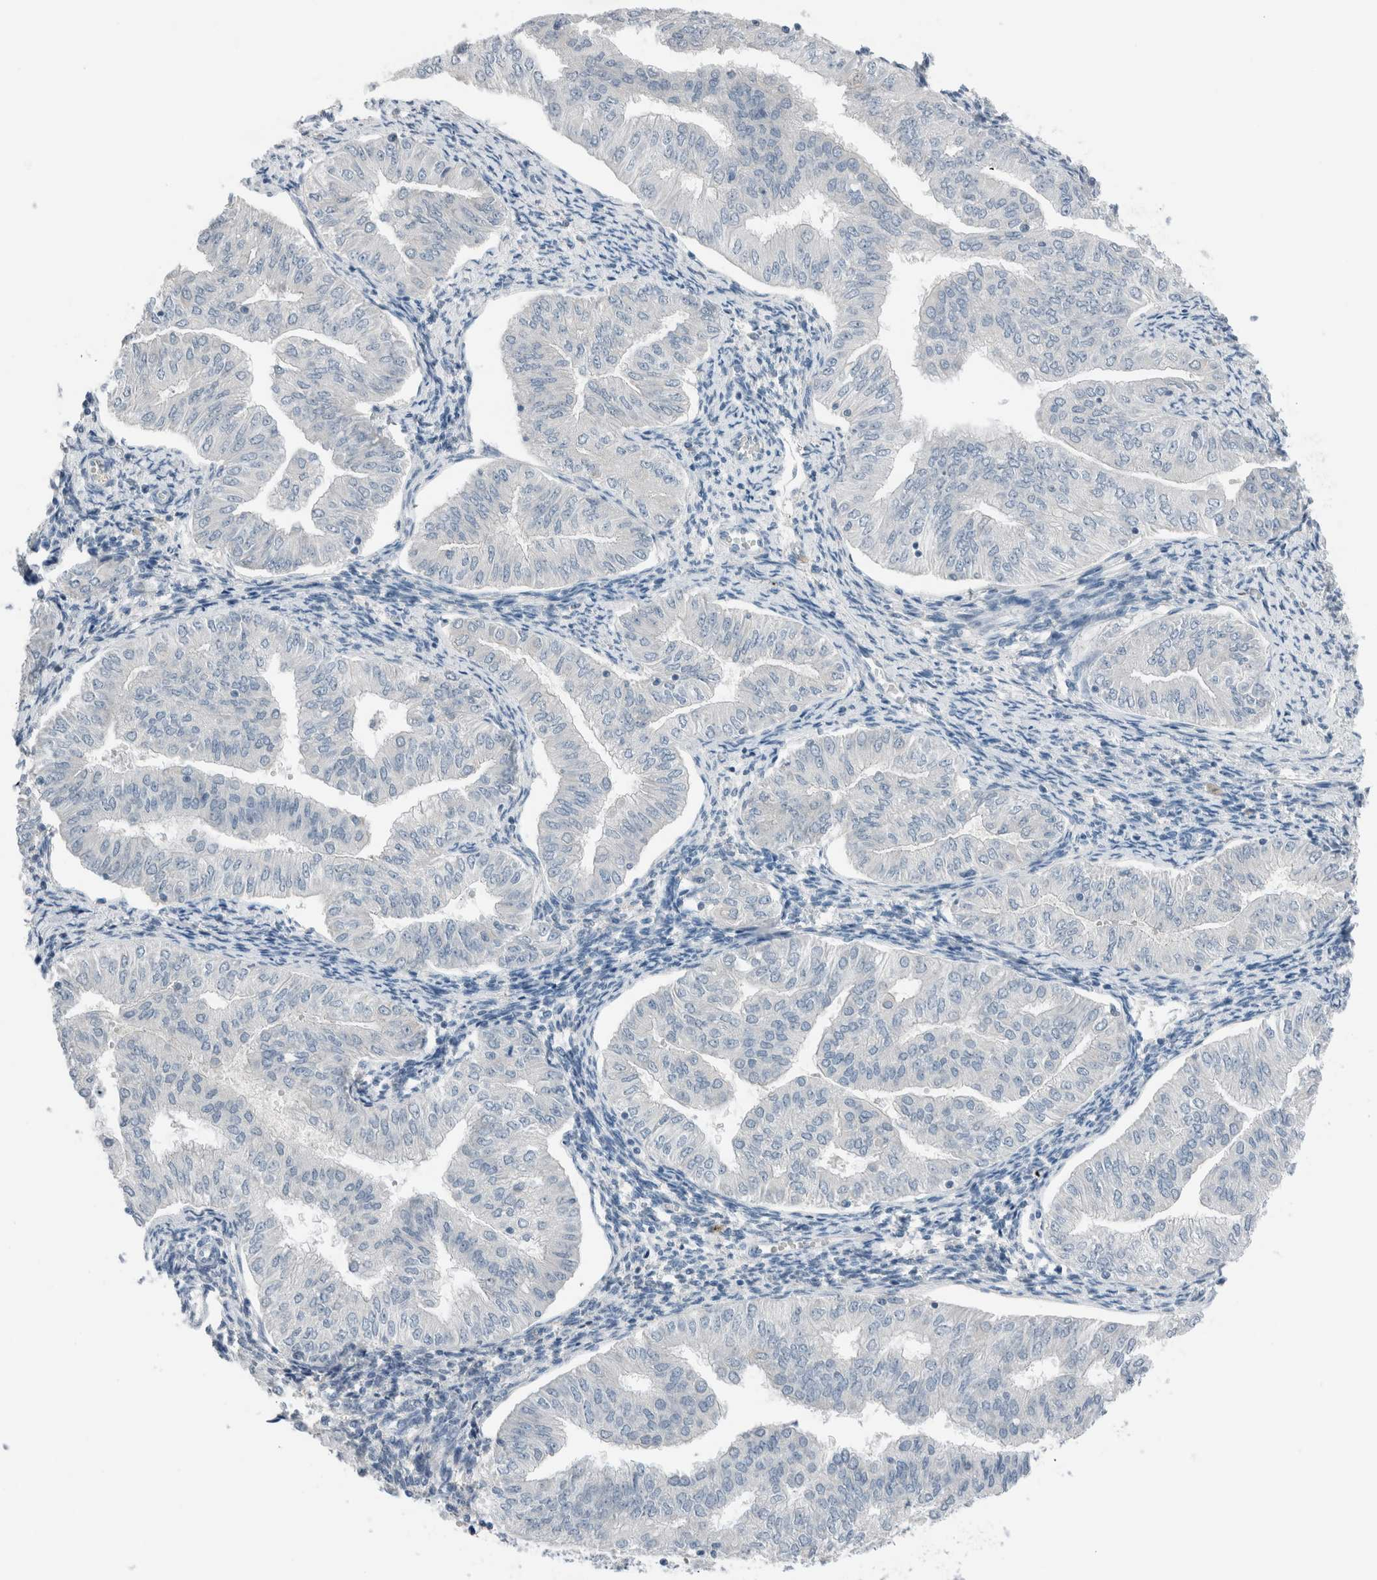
{"staining": {"intensity": "negative", "quantity": "none", "location": "none"}, "tissue": "endometrial cancer", "cell_type": "Tumor cells", "image_type": "cancer", "snomed": [{"axis": "morphology", "description": "Normal tissue, NOS"}, {"axis": "morphology", "description": "Adenocarcinoma, NOS"}, {"axis": "topography", "description": "Endometrium"}], "caption": "An immunohistochemistry photomicrograph of endometrial cancer is shown. There is no staining in tumor cells of endometrial cancer.", "gene": "DUOX1", "patient": {"sex": "female", "age": 53}}